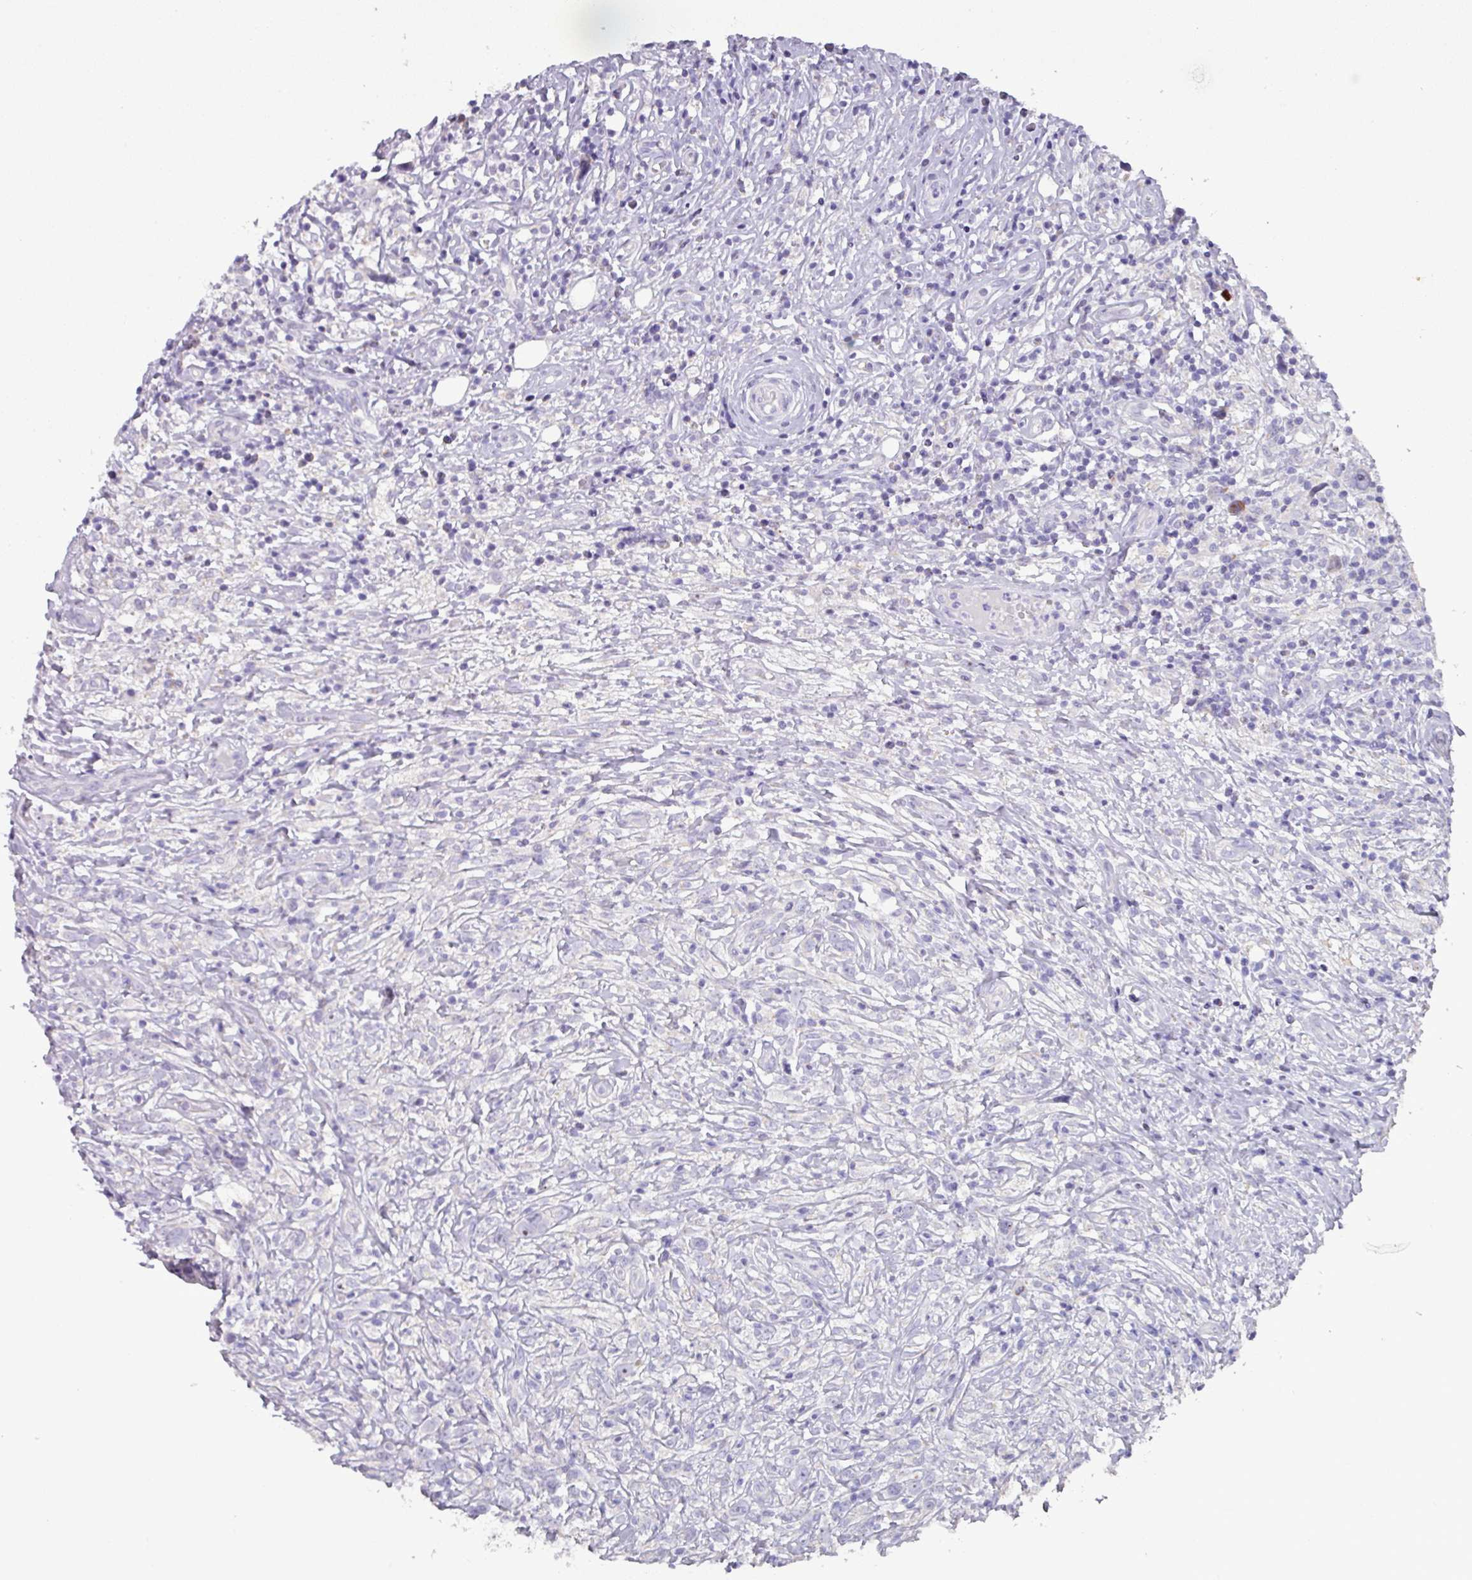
{"staining": {"intensity": "negative", "quantity": "none", "location": "none"}, "tissue": "lymphoma", "cell_type": "Tumor cells", "image_type": "cancer", "snomed": [{"axis": "morphology", "description": "Hodgkin's disease, NOS"}, {"axis": "topography", "description": "No Tissue"}], "caption": "Immunohistochemistry (IHC) photomicrograph of lymphoma stained for a protein (brown), which demonstrates no staining in tumor cells.", "gene": "MT-ND4", "patient": {"sex": "female", "age": 21}}